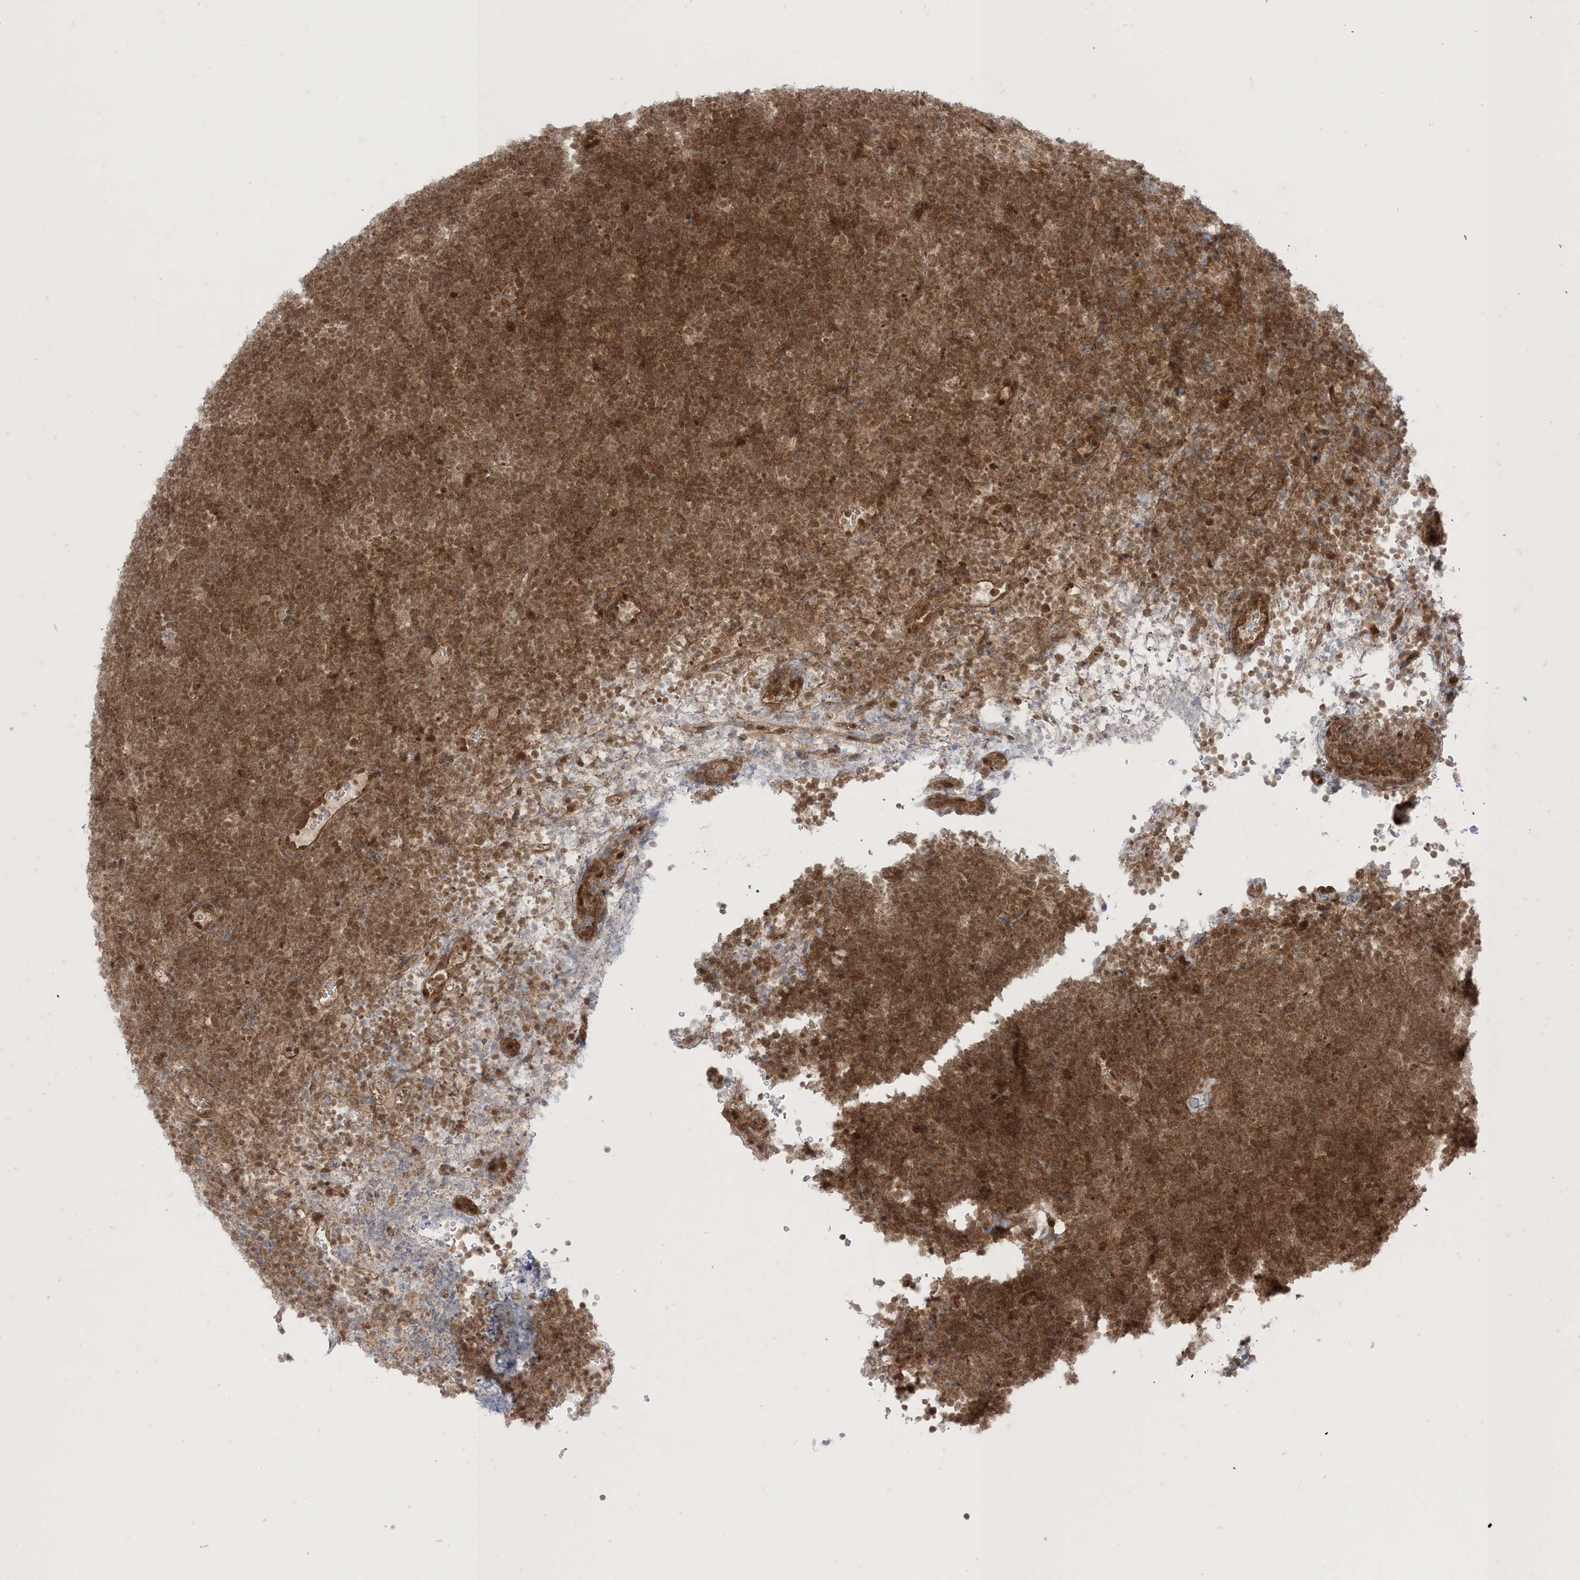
{"staining": {"intensity": "moderate", "quantity": ">75%", "location": "cytoplasmic/membranous,nuclear"}, "tissue": "lymphoma", "cell_type": "Tumor cells", "image_type": "cancer", "snomed": [{"axis": "morphology", "description": "Malignant lymphoma, non-Hodgkin's type, High grade"}, {"axis": "topography", "description": "Lymph node"}], "caption": "This image reveals lymphoma stained with immunohistochemistry (IHC) to label a protein in brown. The cytoplasmic/membranous and nuclear of tumor cells show moderate positivity for the protein. Nuclei are counter-stained blue.", "gene": "PTPA", "patient": {"sex": "male", "age": 13}}